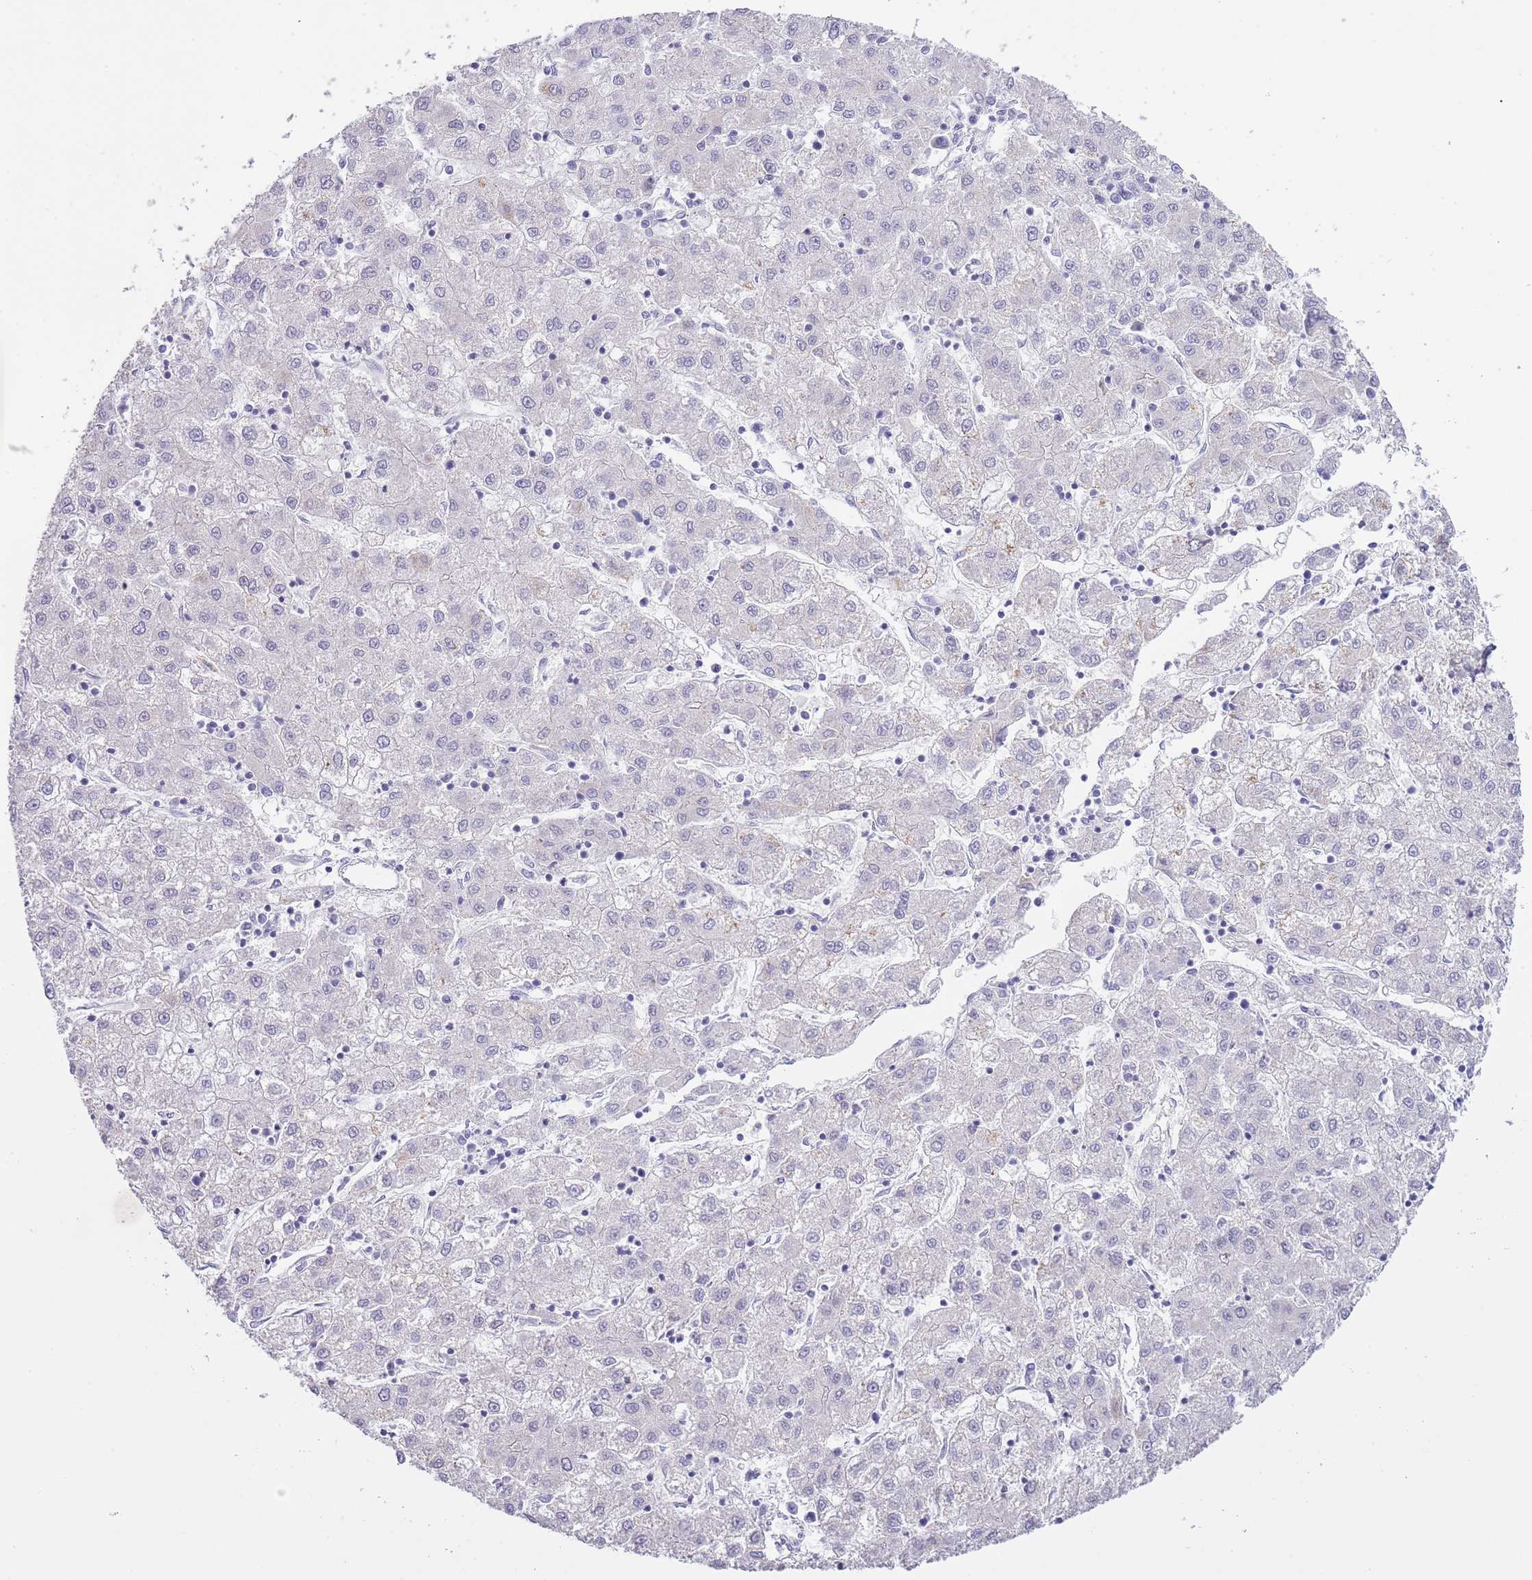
{"staining": {"intensity": "negative", "quantity": "none", "location": "none"}, "tissue": "liver cancer", "cell_type": "Tumor cells", "image_type": "cancer", "snomed": [{"axis": "morphology", "description": "Carcinoma, Hepatocellular, NOS"}, {"axis": "topography", "description": "Liver"}], "caption": "This micrograph is of hepatocellular carcinoma (liver) stained with immunohistochemistry (IHC) to label a protein in brown with the nuclei are counter-stained blue. There is no expression in tumor cells.", "gene": "OR2Z1", "patient": {"sex": "male", "age": 72}}